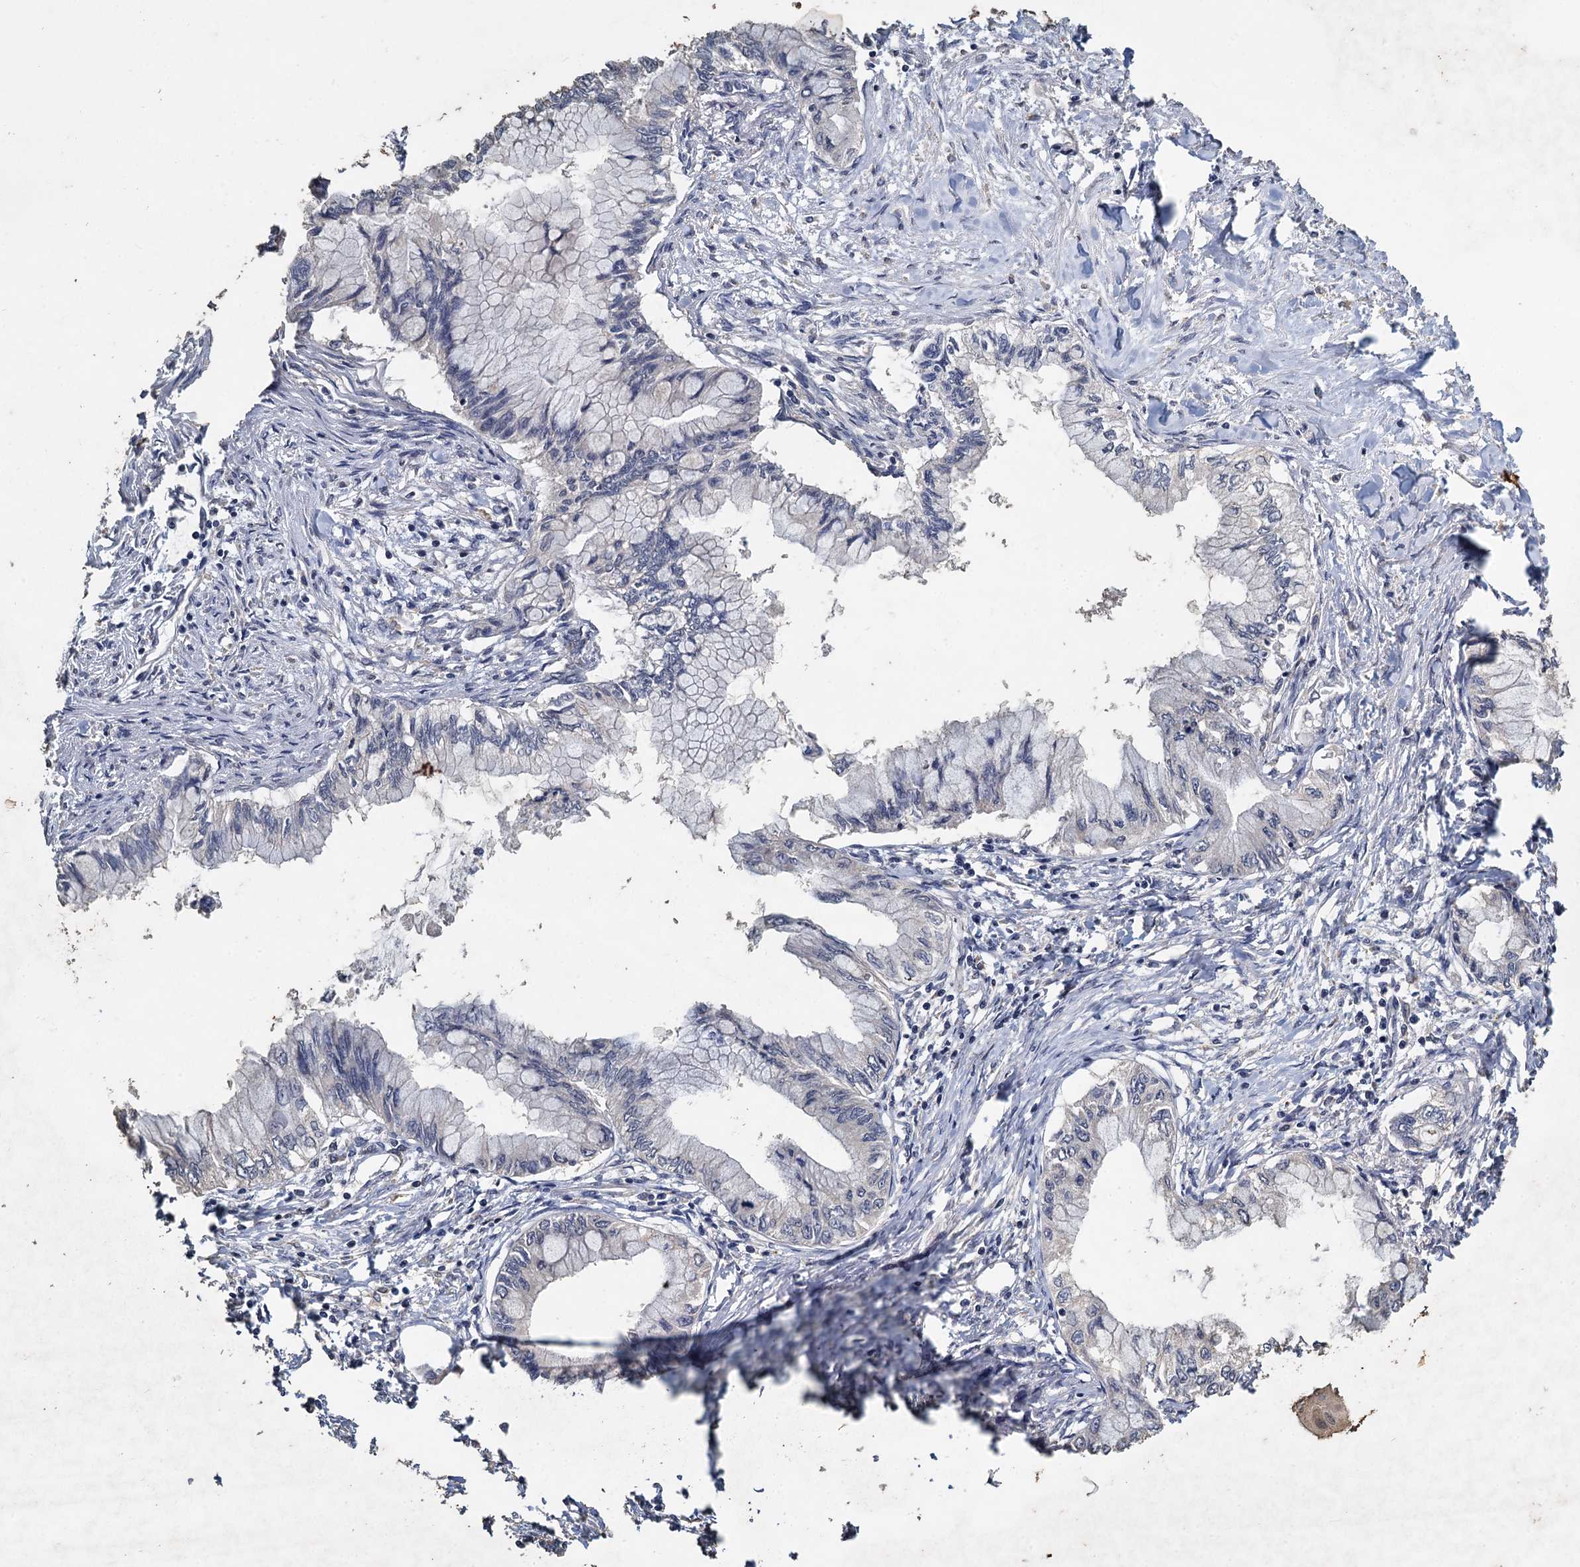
{"staining": {"intensity": "negative", "quantity": "none", "location": "none"}, "tissue": "pancreatic cancer", "cell_type": "Tumor cells", "image_type": "cancer", "snomed": [{"axis": "morphology", "description": "Adenocarcinoma, NOS"}, {"axis": "topography", "description": "Pancreas"}], "caption": "This is an immunohistochemistry (IHC) histopathology image of human adenocarcinoma (pancreatic). There is no positivity in tumor cells.", "gene": "CCDC61", "patient": {"sex": "male", "age": 48}}